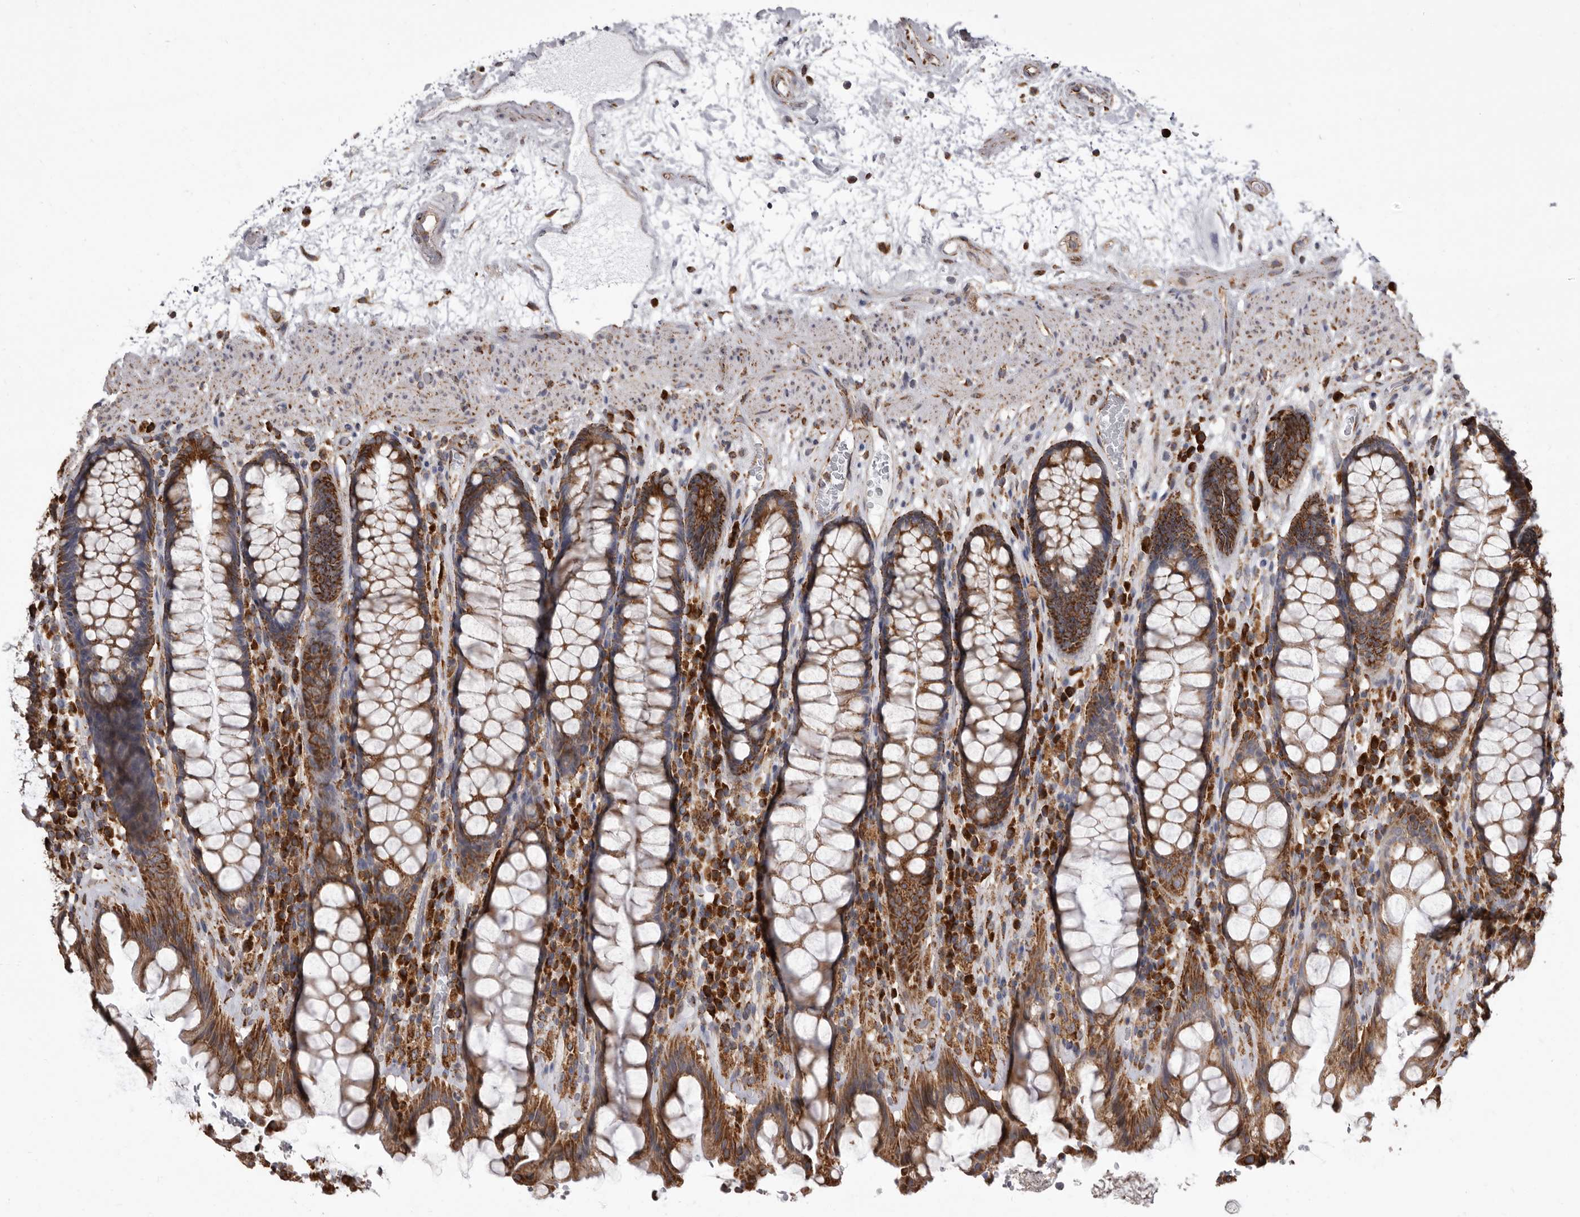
{"staining": {"intensity": "moderate", "quantity": ">75%", "location": "cytoplasmic/membranous"}, "tissue": "rectum", "cell_type": "Glandular cells", "image_type": "normal", "snomed": [{"axis": "morphology", "description": "Normal tissue, NOS"}, {"axis": "topography", "description": "Rectum"}], "caption": "Human rectum stained with a brown dye displays moderate cytoplasmic/membranous positive expression in about >75% of glandular cells.", "gene": "CDK5RAP3", "patient": {"sex": "male", "age": 64}}